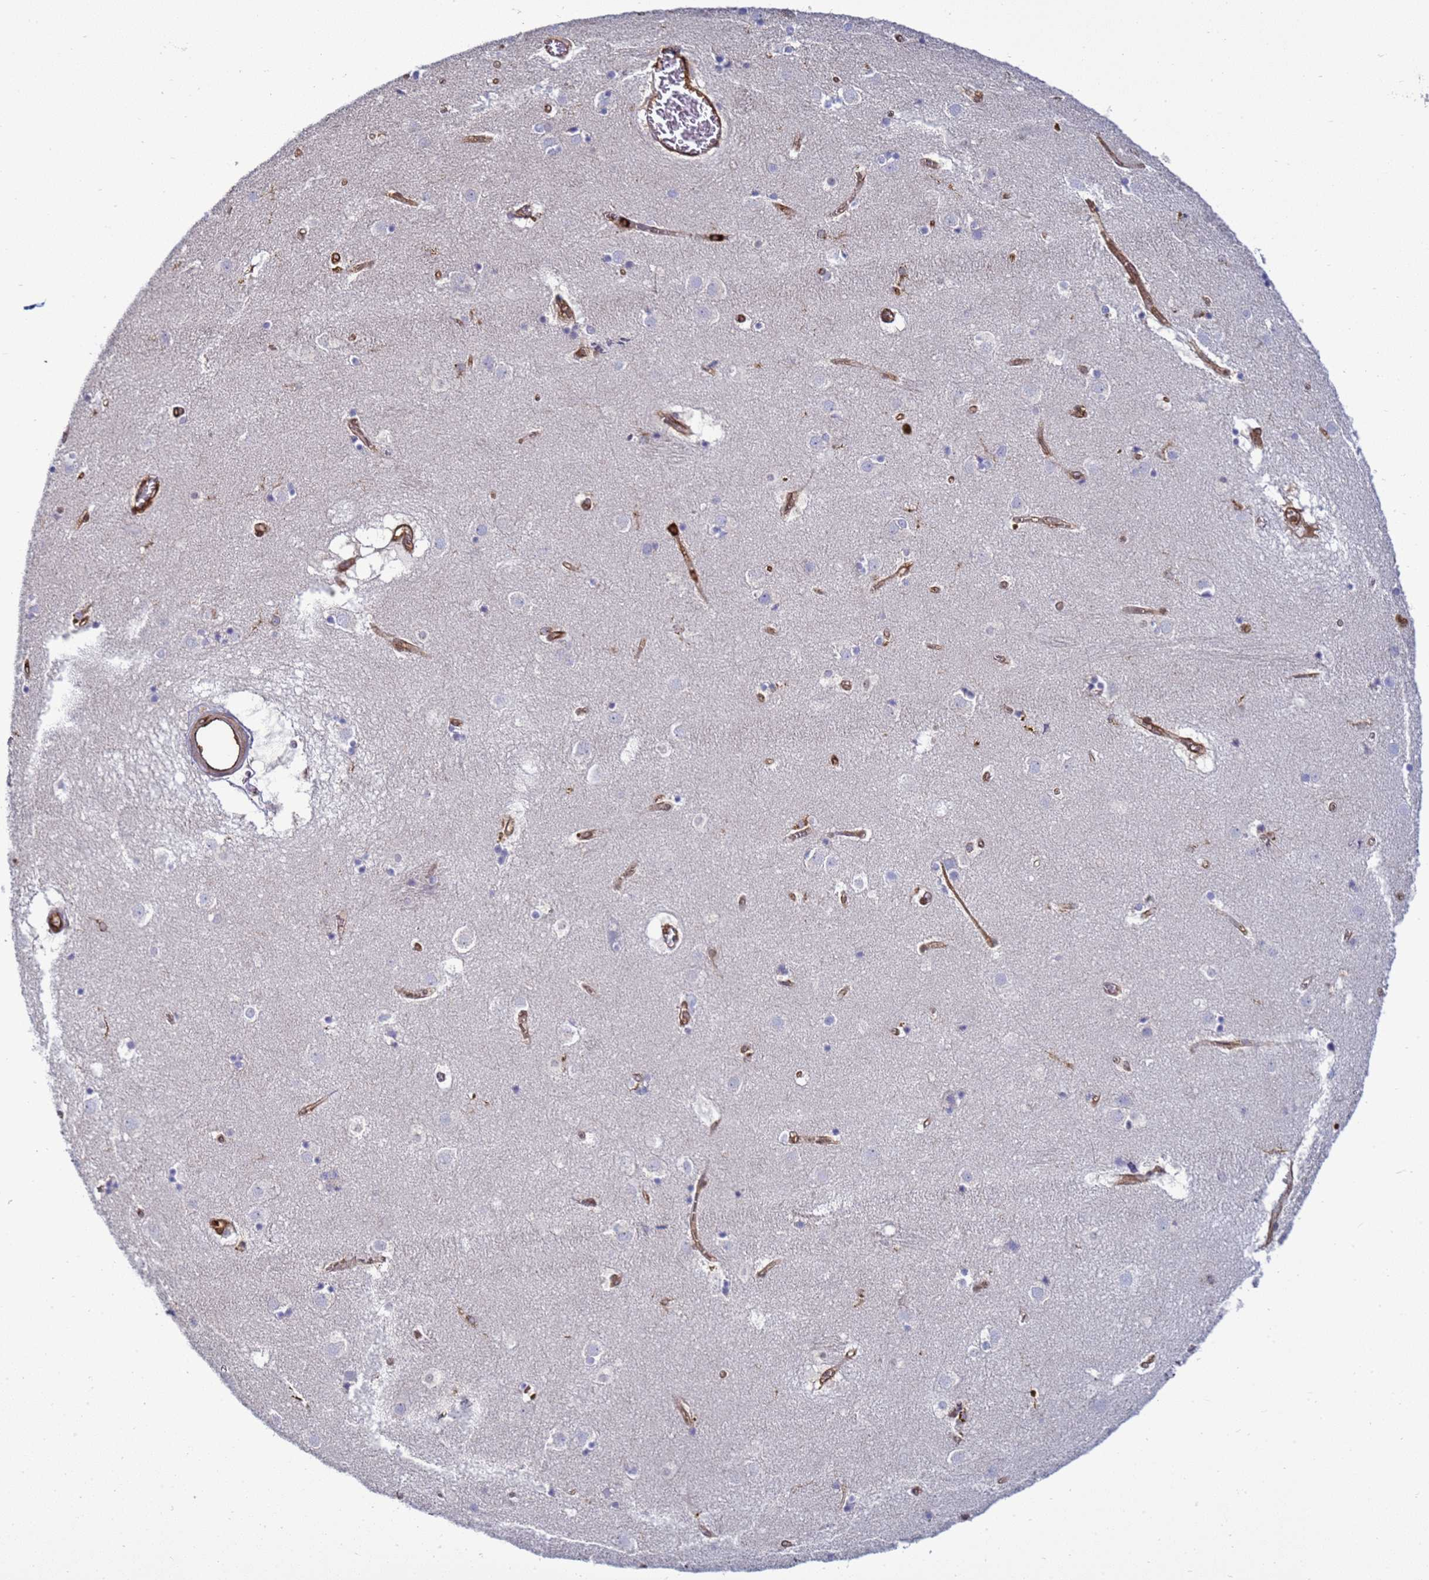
{"staining": {"intensity": "negative", "quantity": "none", "location": "none"}, "tissue": "caudate", "cell_type": "Glial cells", "image_type": "normal", "snomed": [{"axis": "morphology", "description": "Normal tissue, NOS"}, {"axis": "topography", "description": "Lateral ventricle wall"}], "caption": "Immunohistochemistry (IHC) histopathology image of benign human caudate stained for a protein (brown), which exhibits no staining in glial cells. The staining was performed using DAB to visualize the protein expression in brown, while the nuclei were stained in blue with hematoxylin (Magnification: 20x).", "gene": "ZBTB8OS", "patient": {"sex": "male", "age": 70}}